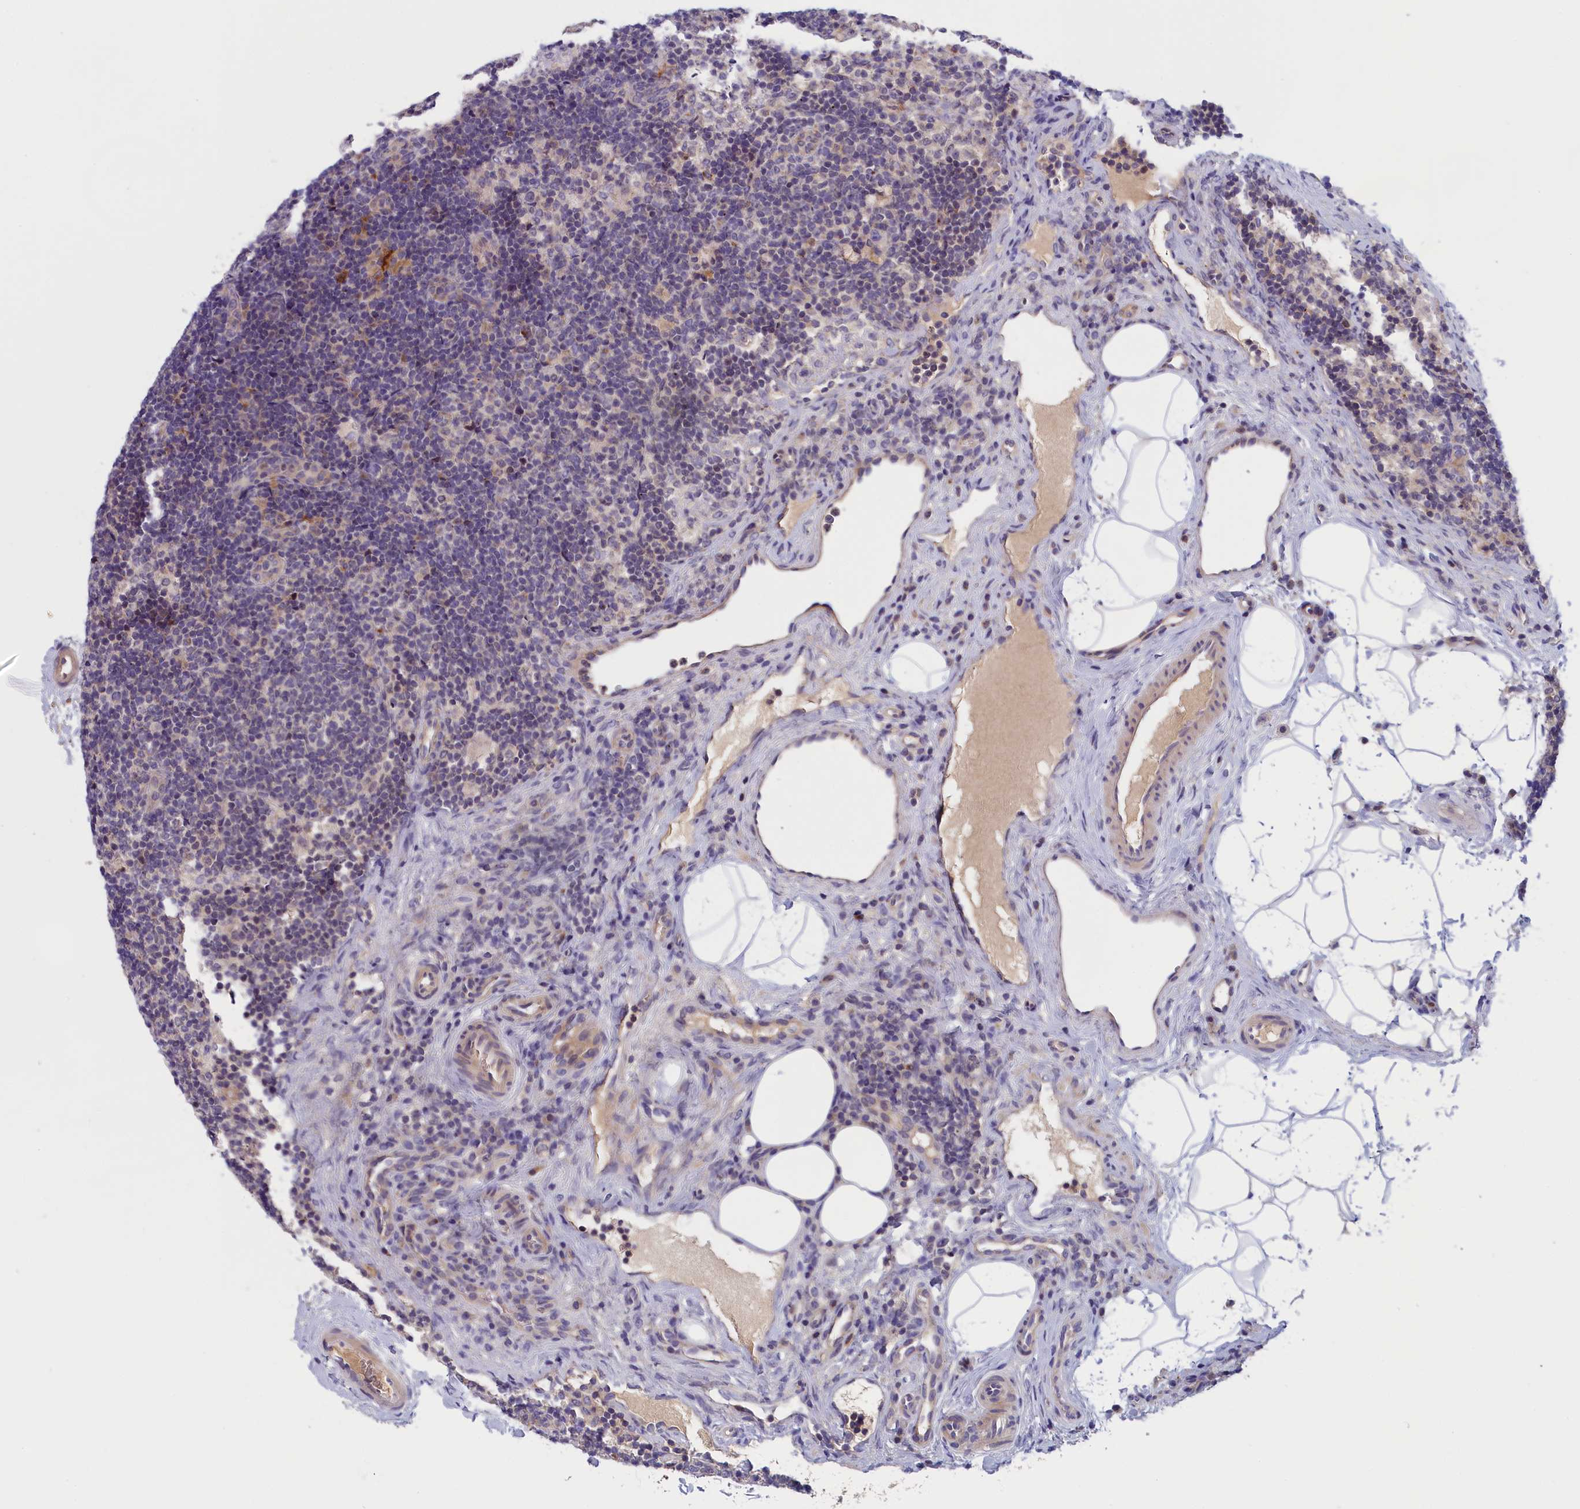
{"staining": {"intensity": "negative", "quantity": "none", "location": "none"}, "tissue": "lymph node", "cell_type": "Germinal center cells", "image_type": "normal", "snomed": [{"axis": "morphology", "description": "Normal tissue, NOS"}, {"axis": "topography", "description": "Lymph node"}], "caption": "The photomicrograph reveals no significant positivity in germinal center cells of lymph node. (DAB (3,3'-diaminobenzidine) immunohistochemistry (IHC) with hematoxylin counter stain).", "gene": "IGFALS", "patient": {"sex": "female", "age": 22}}